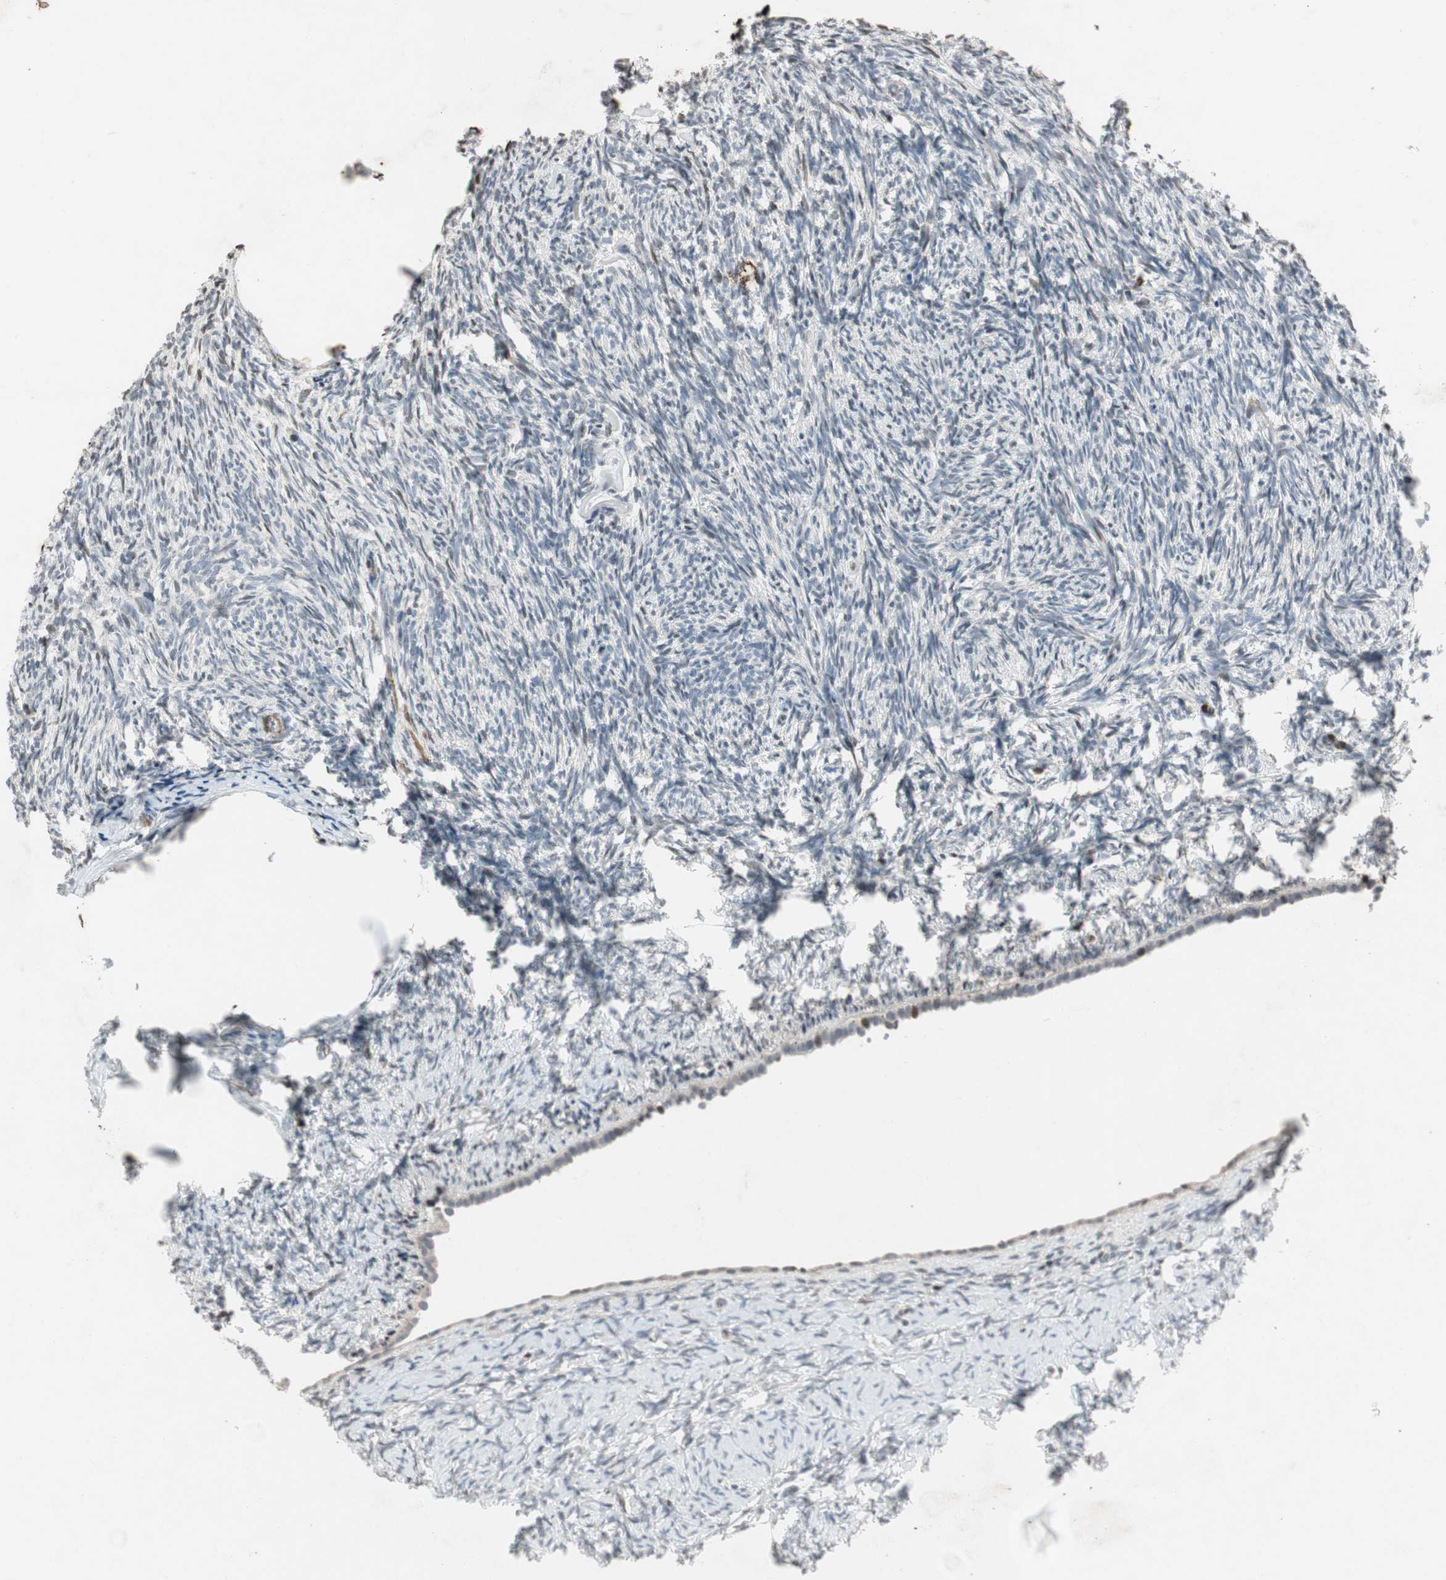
{"staining": {"intensity": "negative", "quantity": "none", "location": "none"}, "tissue": "ovary", "cell_type": "Ovarian stroma cells", "image_type": "normal", "snomed": [{"axis": "morphology", "description": "Normal tissue, NOS"}, {"axis": "topography", "description": "Ovary"}], "caption": "A photomicrograph of human ovary is negative for staining in ovarian stroma cells. (IHC, brightfield microscopy, high magnification).", "gene": "PRKG1", "patient": {"sex": "female", "age": 60}}